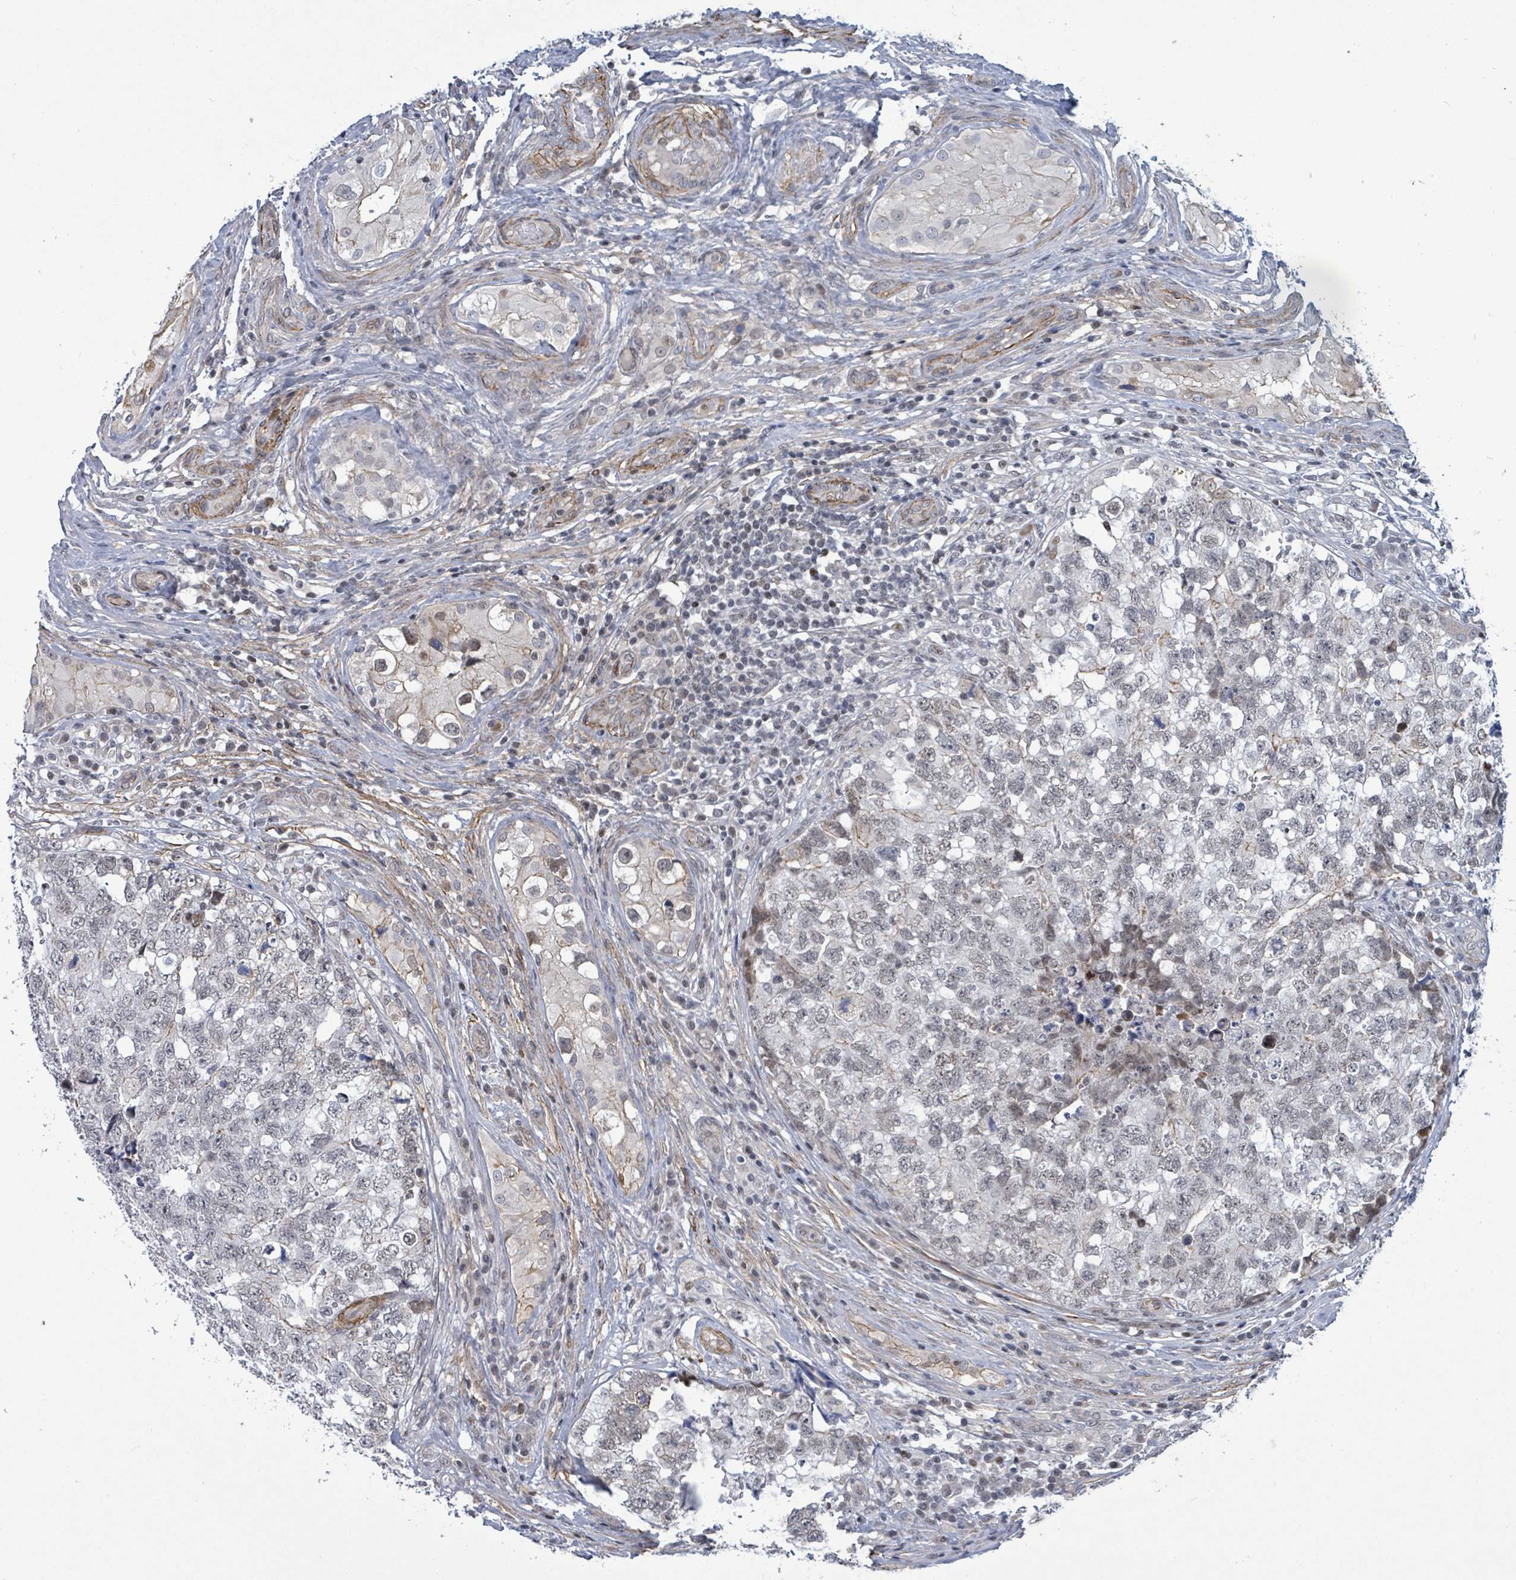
{"staining": {"intensity": "negative", "quantity": "none", "location": "none"}, "tissue": "testis cancer", "cell_type": "Tumor cells", "image_type": "cancer", "snomed": [{"axis": "morphology", "description": "Carcinoma, Embryonal, NOS"}, {"axis": "topography", "description": "Testis"}], "caption": "High power microscopy micrograph of an immunohistochemistry (IHC) histopathology image of testis embryonal carcinoma, revealing no significant expression in tumor cells.", "gene": "DMRTC1B", "patient": {"sex": "male", "age": 31}}